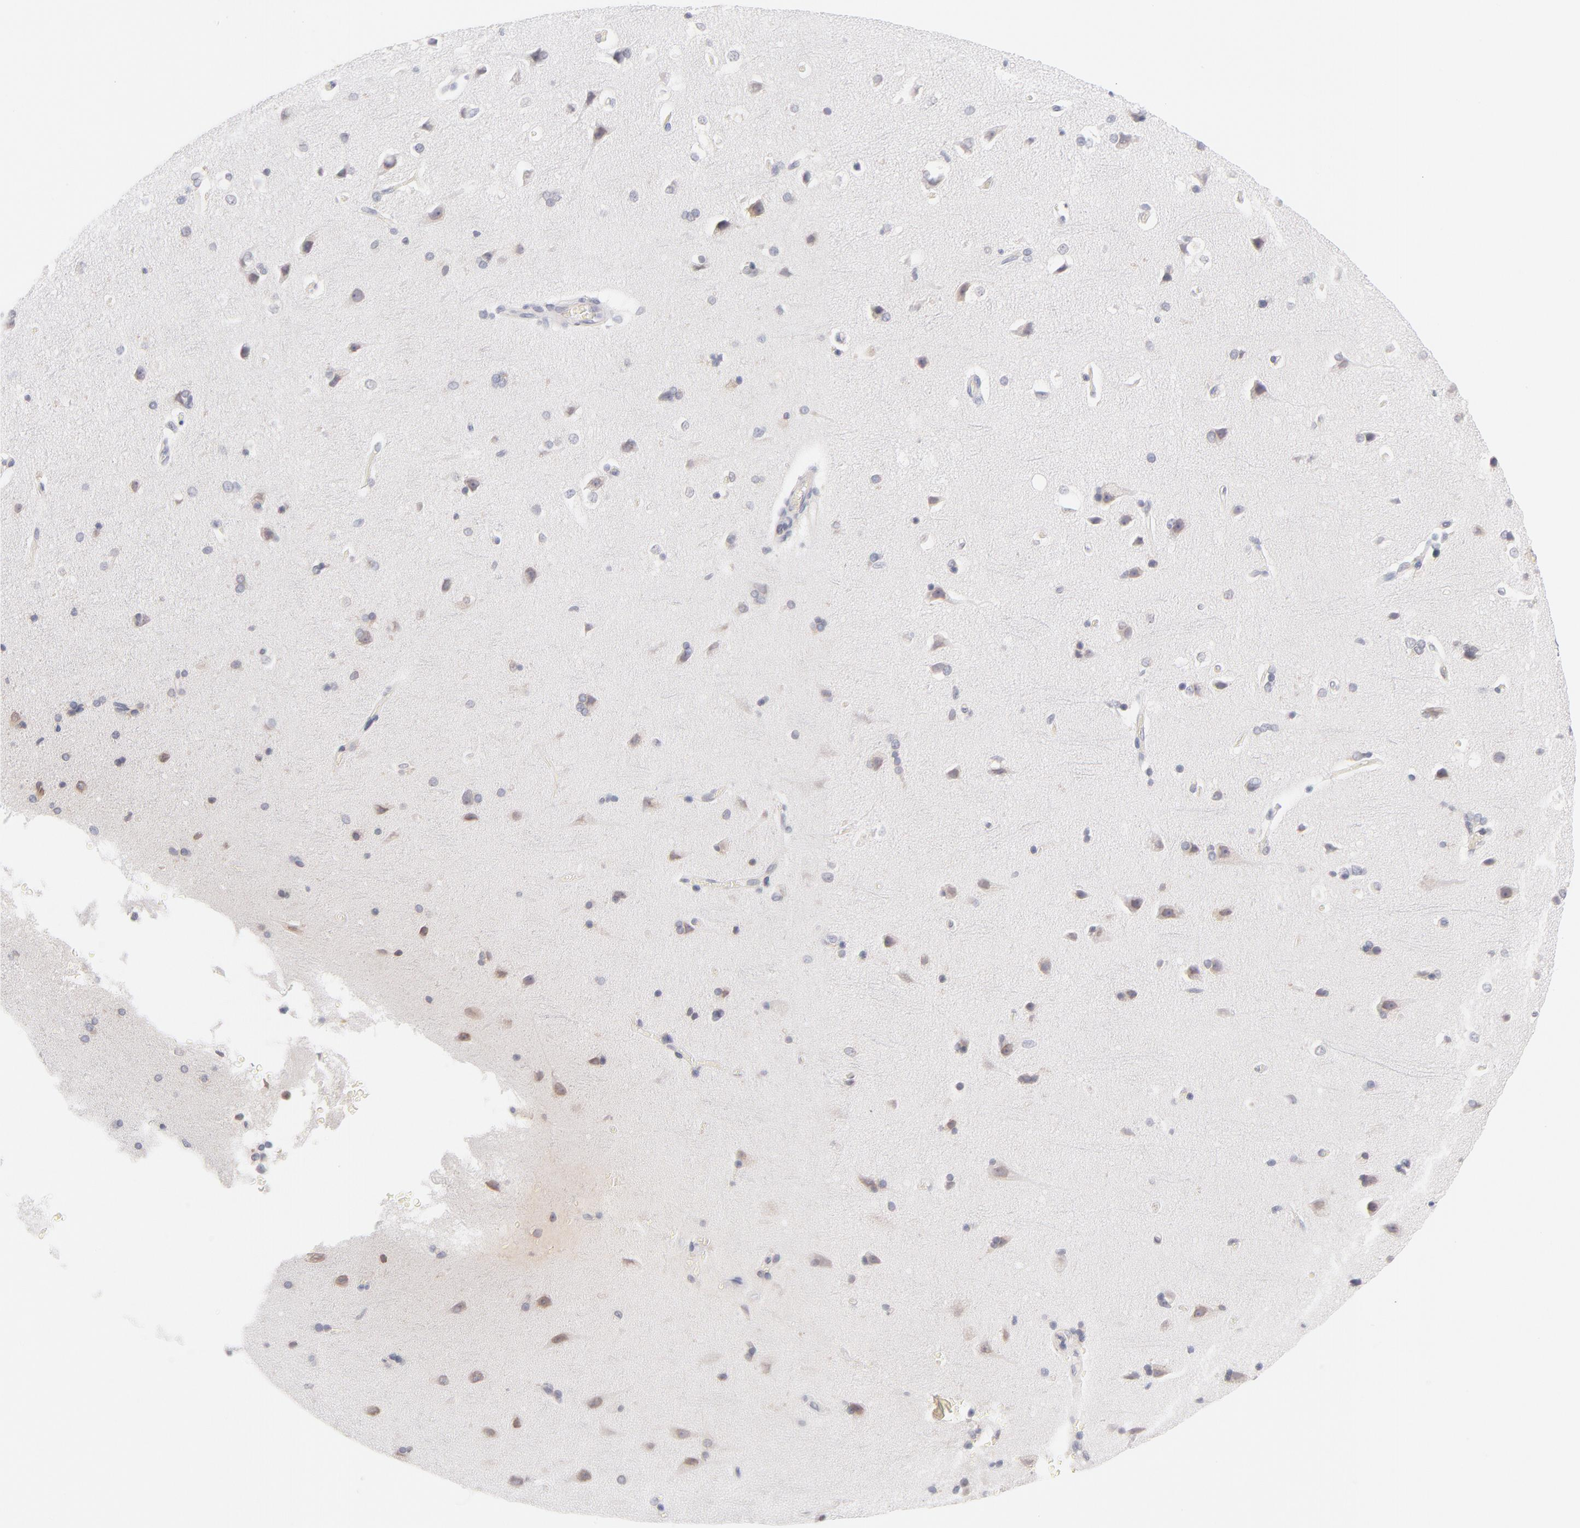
{"staining": {"intensity": "negative", "quantity": "none", "location": "none"}, "tissue": "cerebral cortex", "cell_type": "Endothelial cells", "image_type": "normal", "snomed": [{"axis": "morphology", "description": "Normal tissue, NOS"}, {"axis": "topography", "description": "Cerebral cortex"}], "caption": "Cerebral cortex stained for a protein using immunohistochemistry (IHC) exhibits no expression endothelial cells.", "gene": "CASP6", "patient": {"sex": "male", "age": 62}}